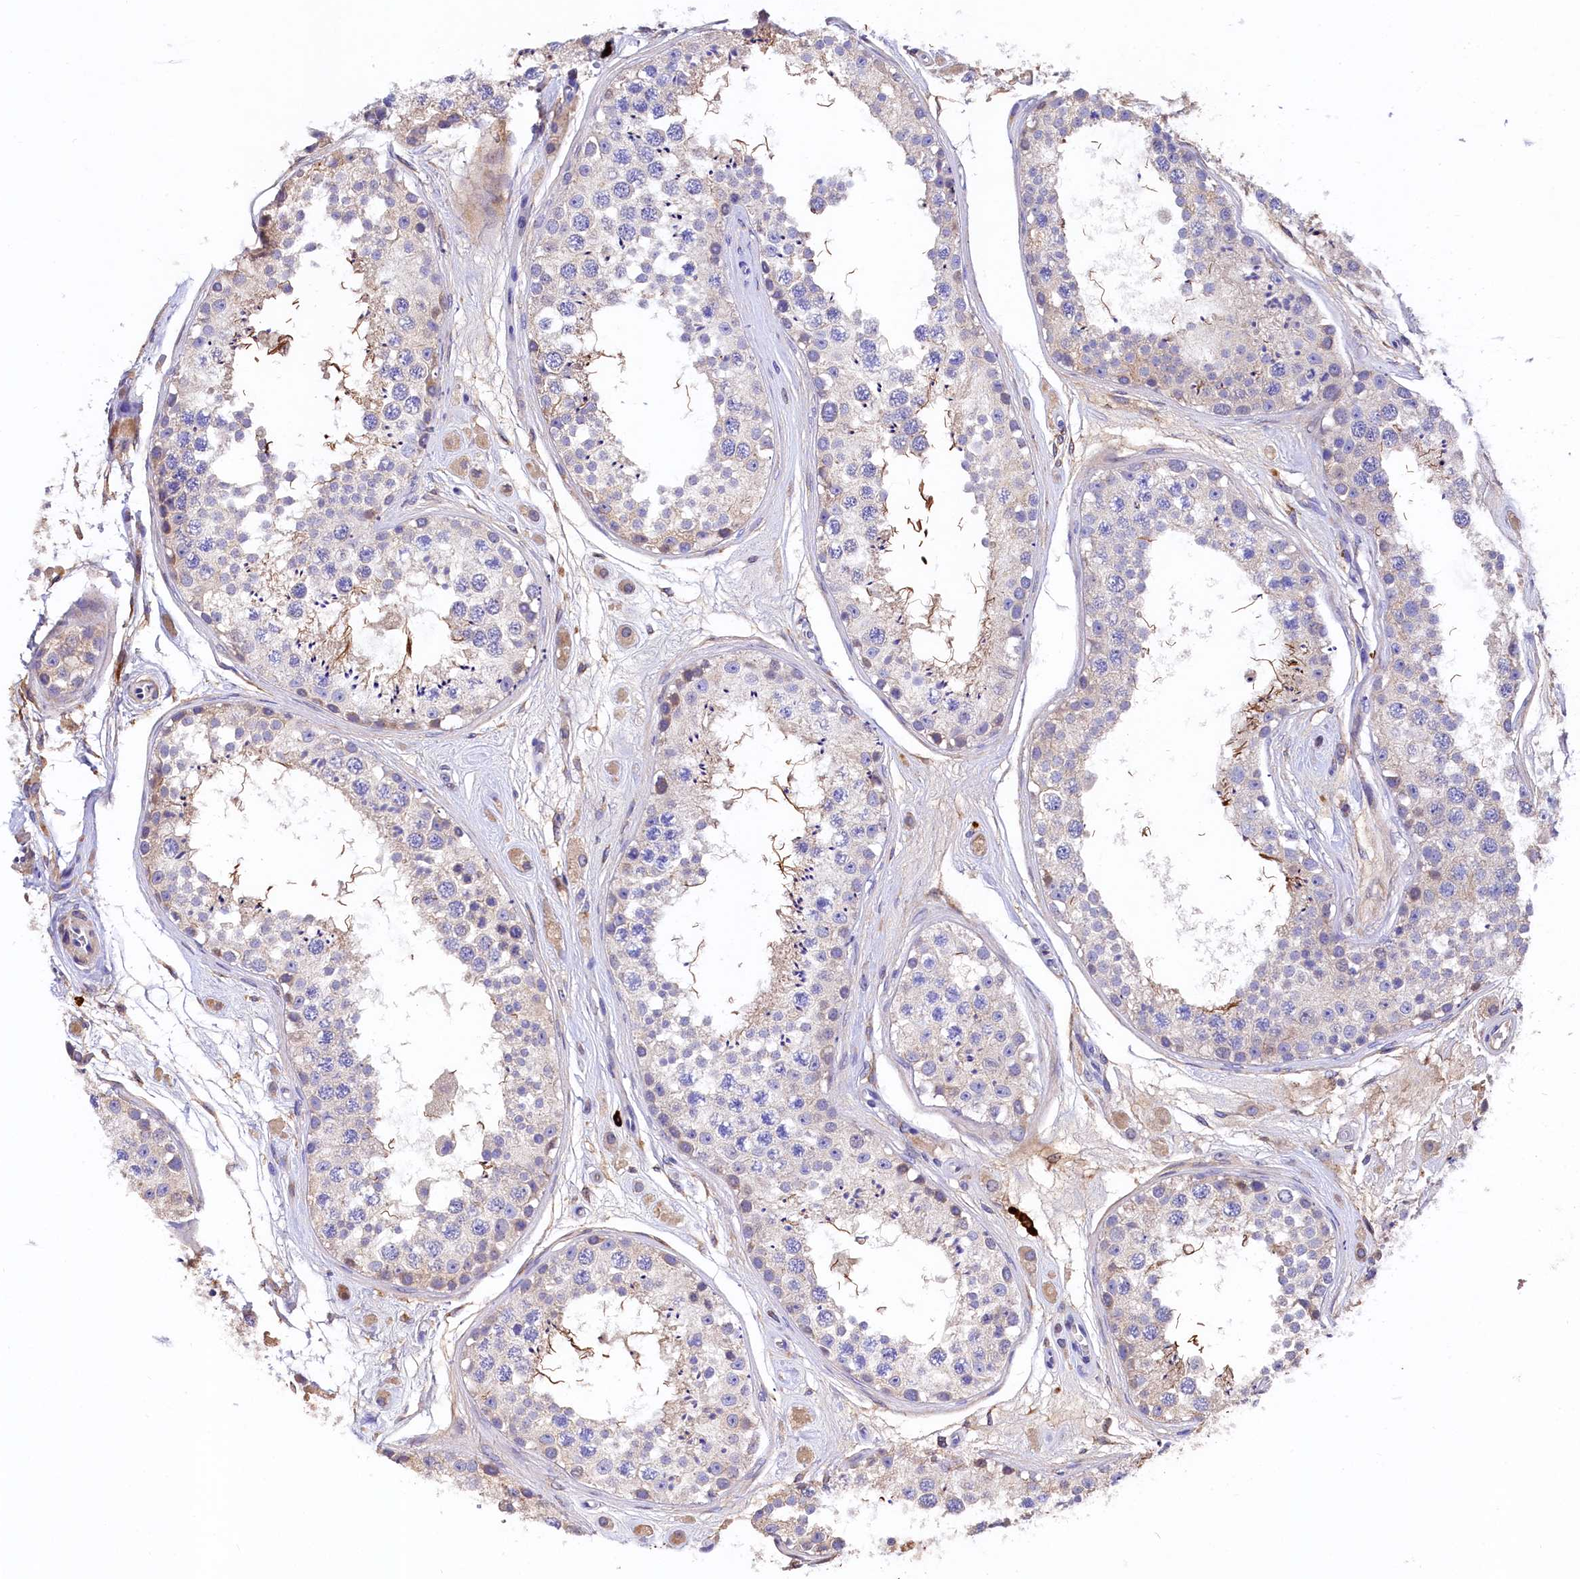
{"staining": {"intensity": "weak", "quantity": "<25%", "location": "cytoplasmic/membranous"}, "tissue": "testis", "cell_type": "Cells in seminiferous ducts", "image_type": "normal", "snomed": [{"axis": "morphology", "description": "Normal tissue, NOS"}, {"axis": "topography", "description": "Testis"}], "caption": "Testis stained for a protein using IHC displays no expression cells in seminiferous ducts.", "gene": "EPS8L2", "patient": {"sex": "male", "age": 25}}